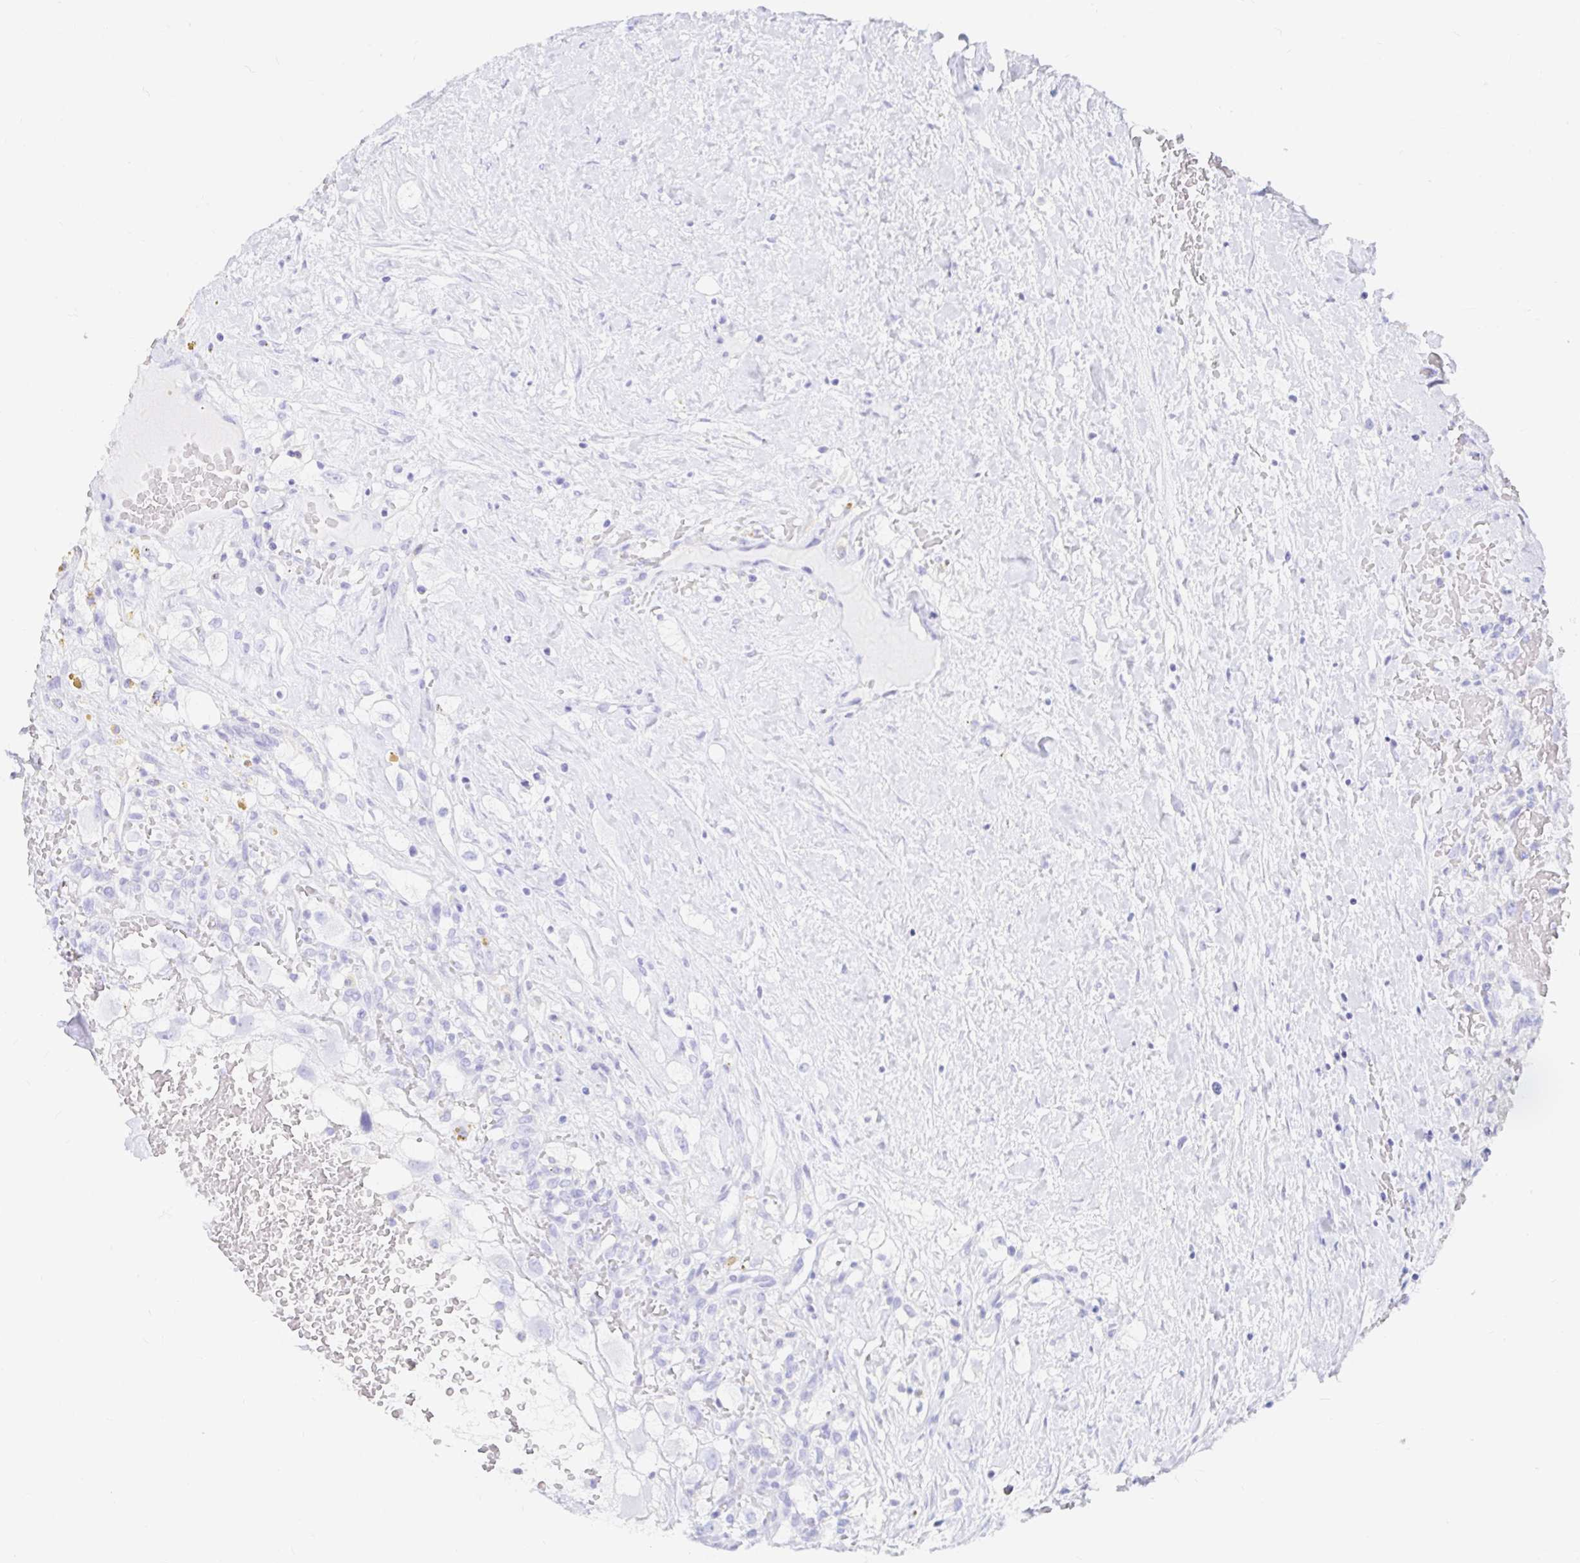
{"staining": {"intensity": "negative", "quantity": "none", "location": "none"}, "tissue": "renal cancer", "cell_type": "Tumor cells", "image_type": "cancer", "snomed": [{"axis": "morphology", "description": "Adenocarcinoma, NOS"}, {"axis": "topography", "description": "Kidney"}], "caption": "IHC photomicrograph of neoplastic tissue: human renal cancer (adenocarcinoma) stained with DAB (3,3'-diaminobenzidine) demonstrates no significant protein expression in tumor cells. (Stains: DAB (3,3'-diaminobenzidine) immunohistochemistry with hematoxylin counter stain, Microscopy: brightfield microscopy at high magnification).", "gene": "PPP1R1B", "patient": {"sex": "male", "age": 59}}